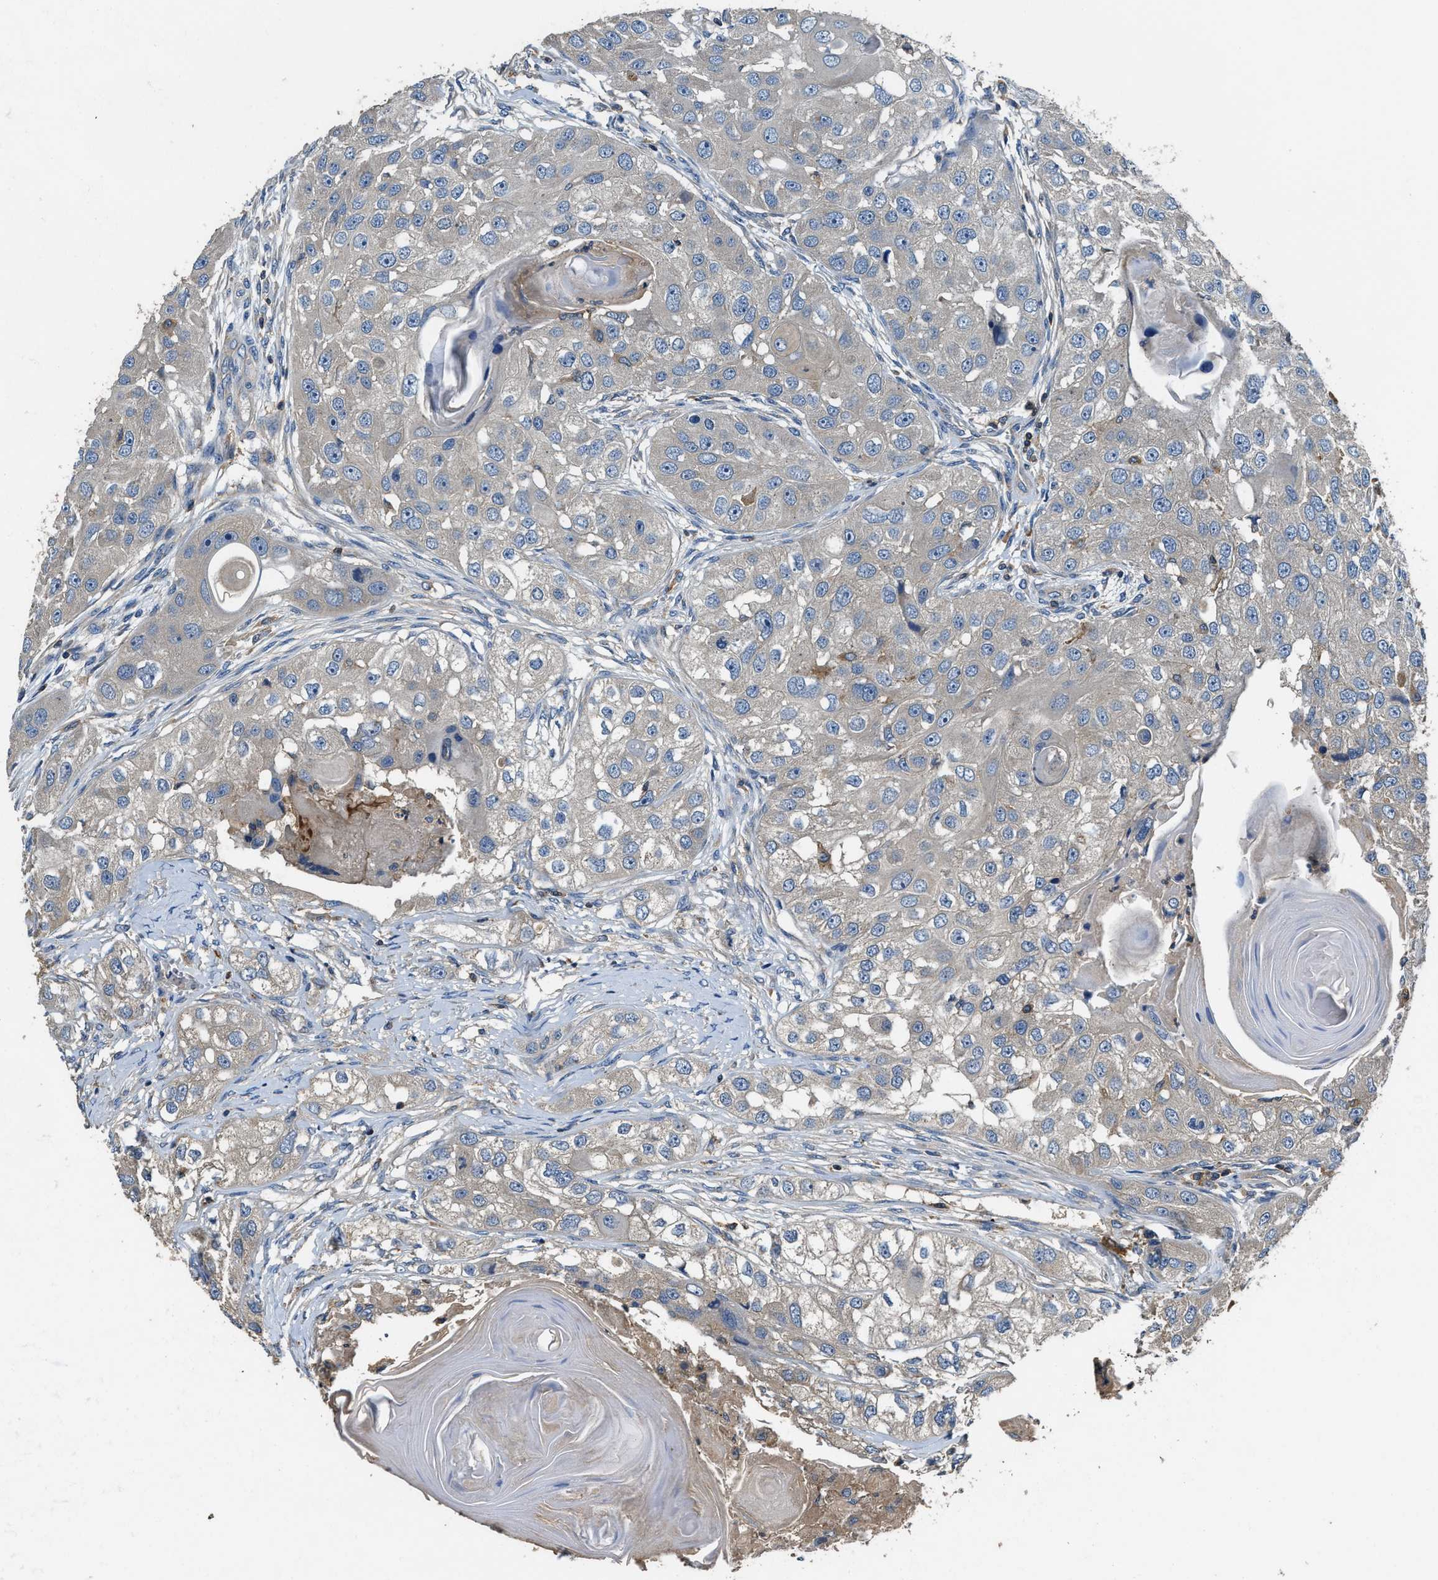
{"staining": {"intensity": "negative", "quantity": "none", "location": "none"}, "tissue": "head and neck cancer", "cell_type": "Tumor cells", "image_type": "cancer", "snomed": [{"axis": "morphology", "description": "Normal tissue, NOS"}, {"axis": "morphology", "description": "Squamous cell carcinoma, NOS"}, {"axis": "topography", "description": "Skeletal muscle"}, {"axis": "topography", "description": "Head-Neck"}], "caption": "Tumor cells show no significant protein expression in head and neck cancer (squamous cell carcinoma).", "gene": "BLOC1S1", "patient": {"sex": "male", "age": 51}}